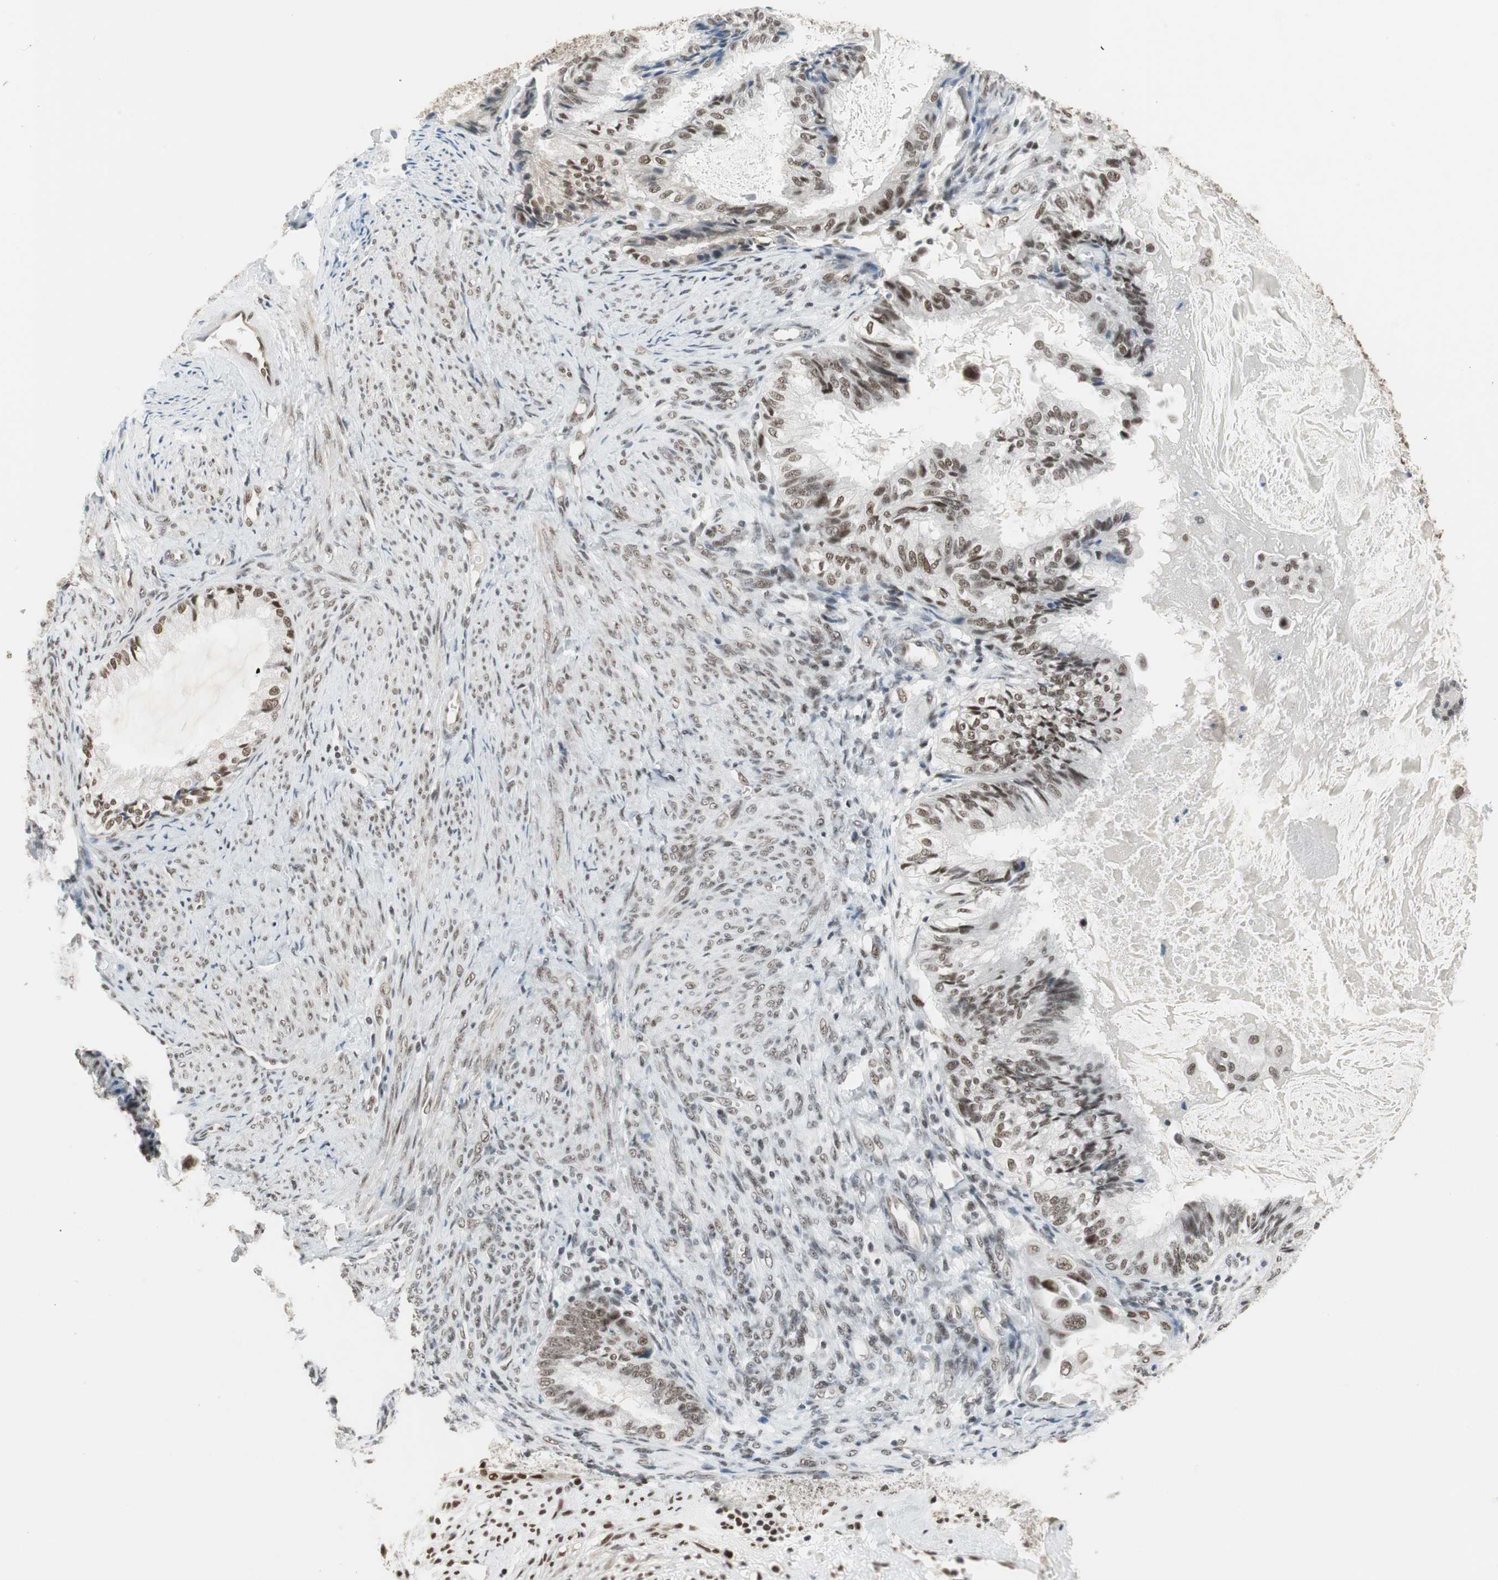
{"staining": {"intensity": "strong", "quantity": ">75%", "location": "nuclear"}, "tissue": "cervical cancer", "cell_type": "Tumor cells", "image_type": "cancer", "snomed": [{"axis": "morphology", "description": "Normal tissue, NOS"}, {"axis": "morphology", "description": "Adenocarcinoma, NOS"}, {"axis": "topography", "description": "Cervix"}, {"axis": "topography", "description": "Endometrium"}], "caption": "Cervical cancer stained with a brown dye shows strong nuclear positive positivity in approximately >75% of tumor cells.", "gene": "RTF1", "patient": {"sex": "female", "age": 86}}